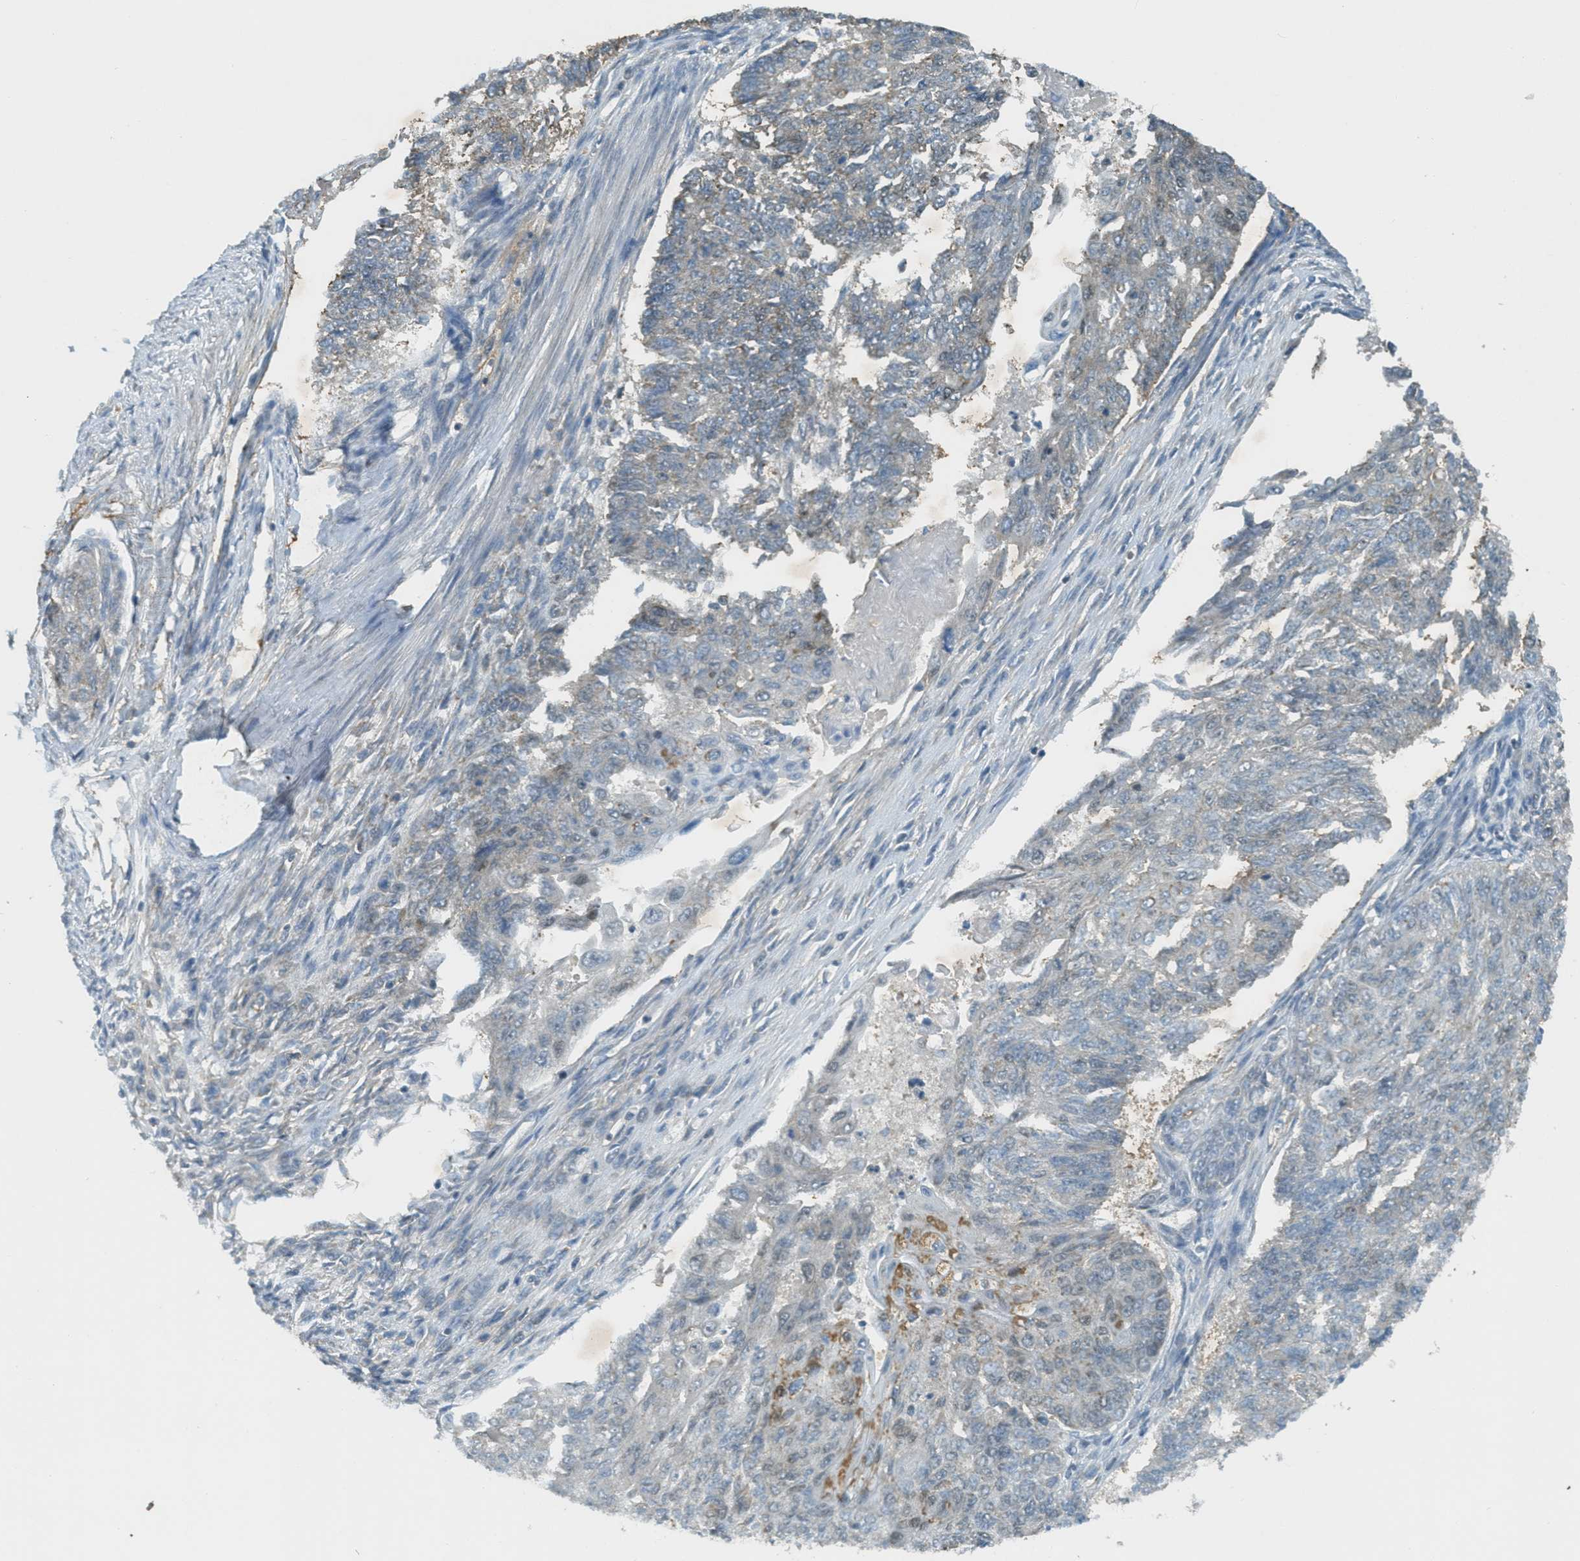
{"staining": {"intensity": "weak", "quantity": "<25%", "location": "cytoplasmic/membranous,nuclear"}, "tissue": "endometrial cancer", "cell_type": "Tumor cells", "image_type": "cancer", "snomed": [{"axis": "morphology", "description": "Adenocarcinoma, NOS"}, {"axis": "topography", "description": "Endometrium"}], "caption": "Immunohistochemical staining of endometrial adenocarcinoma demonstrates no significant expression in tumor cells.", "gene": "TCF20", "patient": {"sex": "female", "age": 32}}